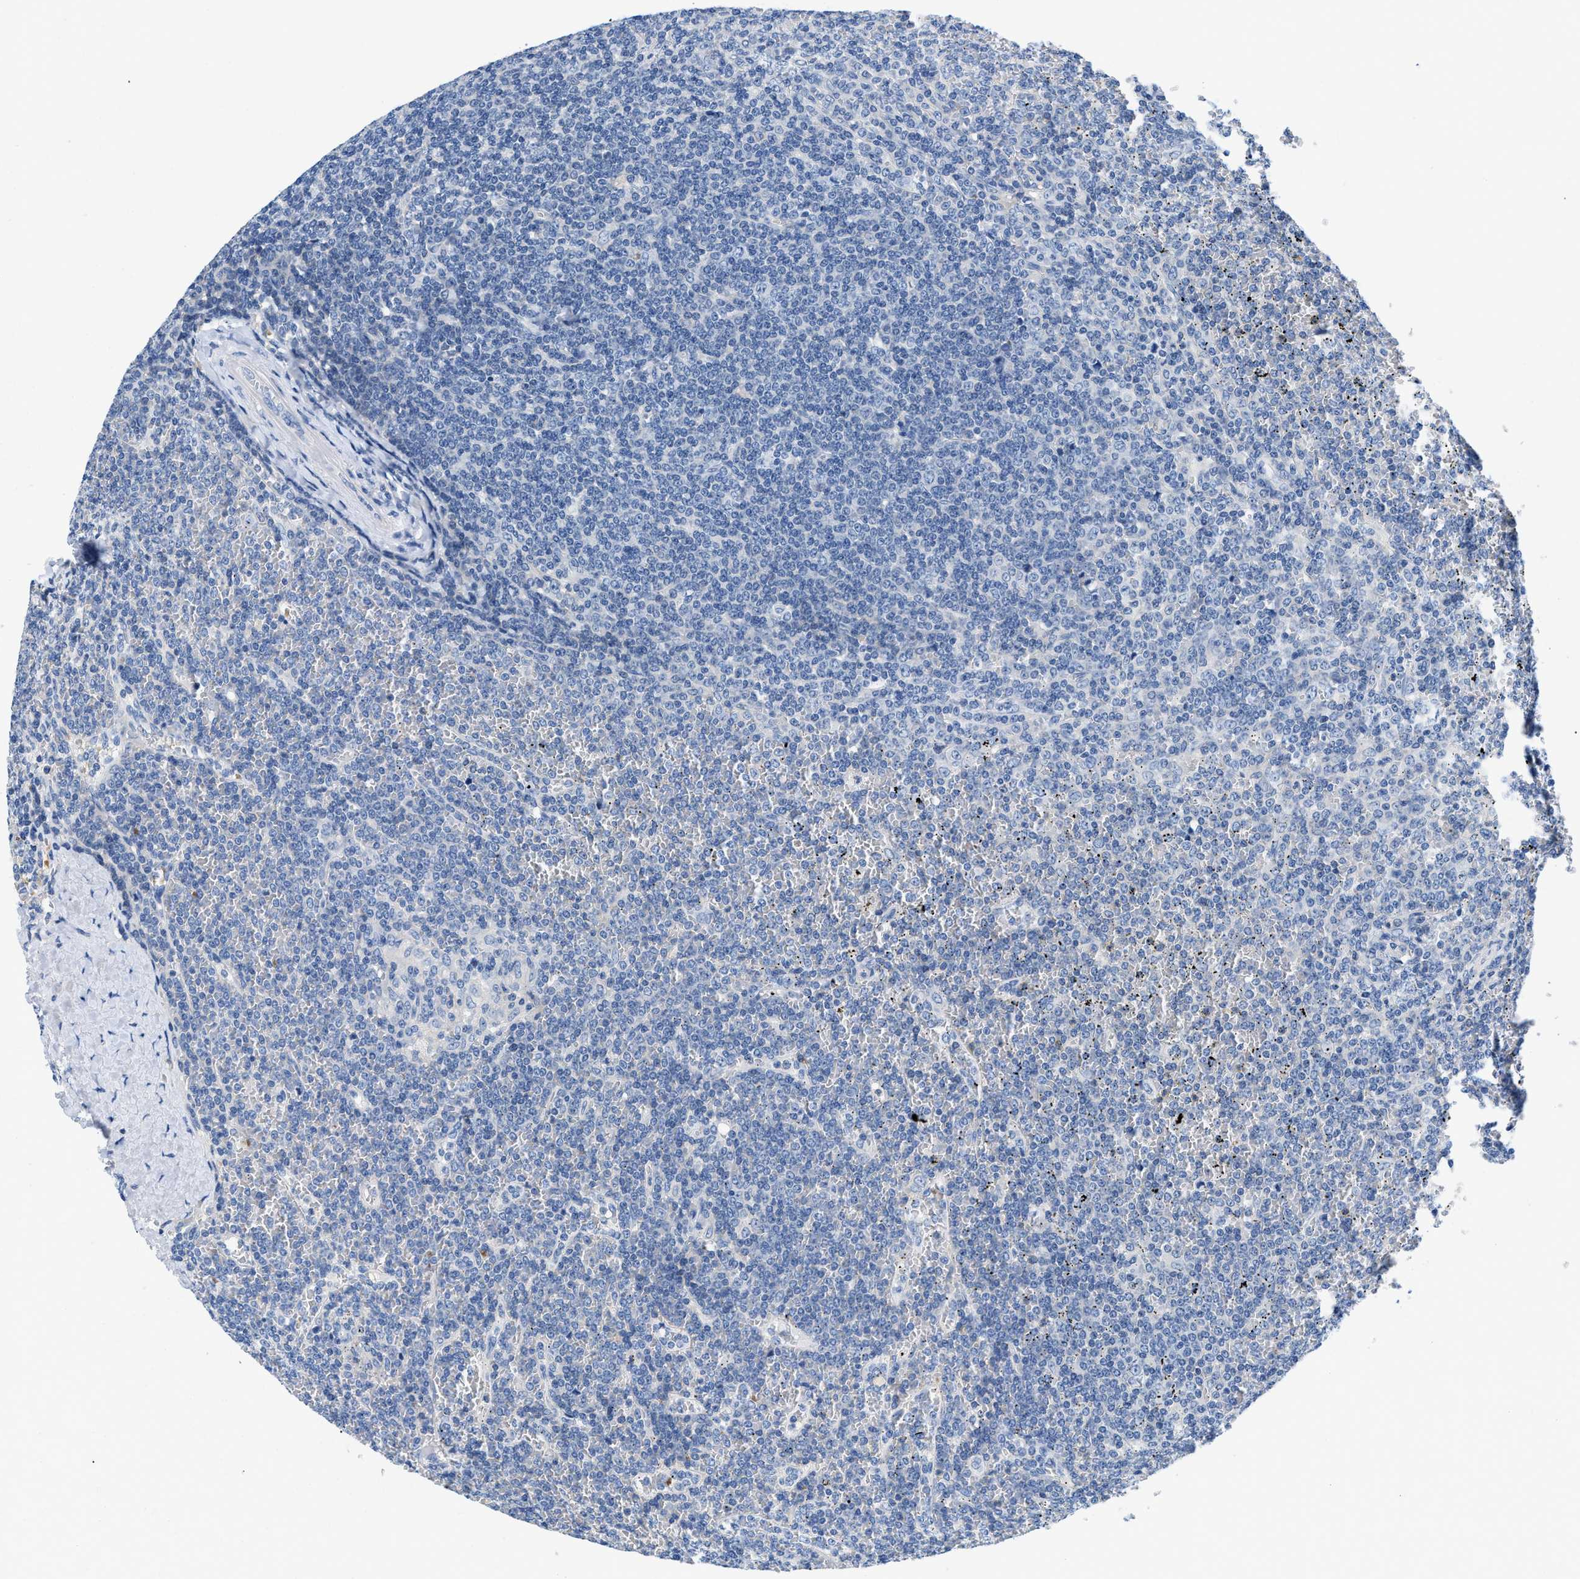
{"staining": {"intensity": "negative", "quantity": "none", "location": "none"}, "tissue": "lymphoma", "cell_type": "Tumor cells", "image_type": "cancer", "snomed": [{"axis": "morphology", "description": "Malignant lymphoma, non-Hodgkin's type, Low grade"}, {"axis": "topography", "description": "Spleen"}], "caption": "Immunohistochemistry (IHC) micrograph of neoplastic tissue: human lymphoma stained with DAB (3,3'-diaminobenzidine) demonstrates no significant protein positivity in tumor cells.", "gene": "BPGM", "patient": {"sex": "female", "age": 19}}